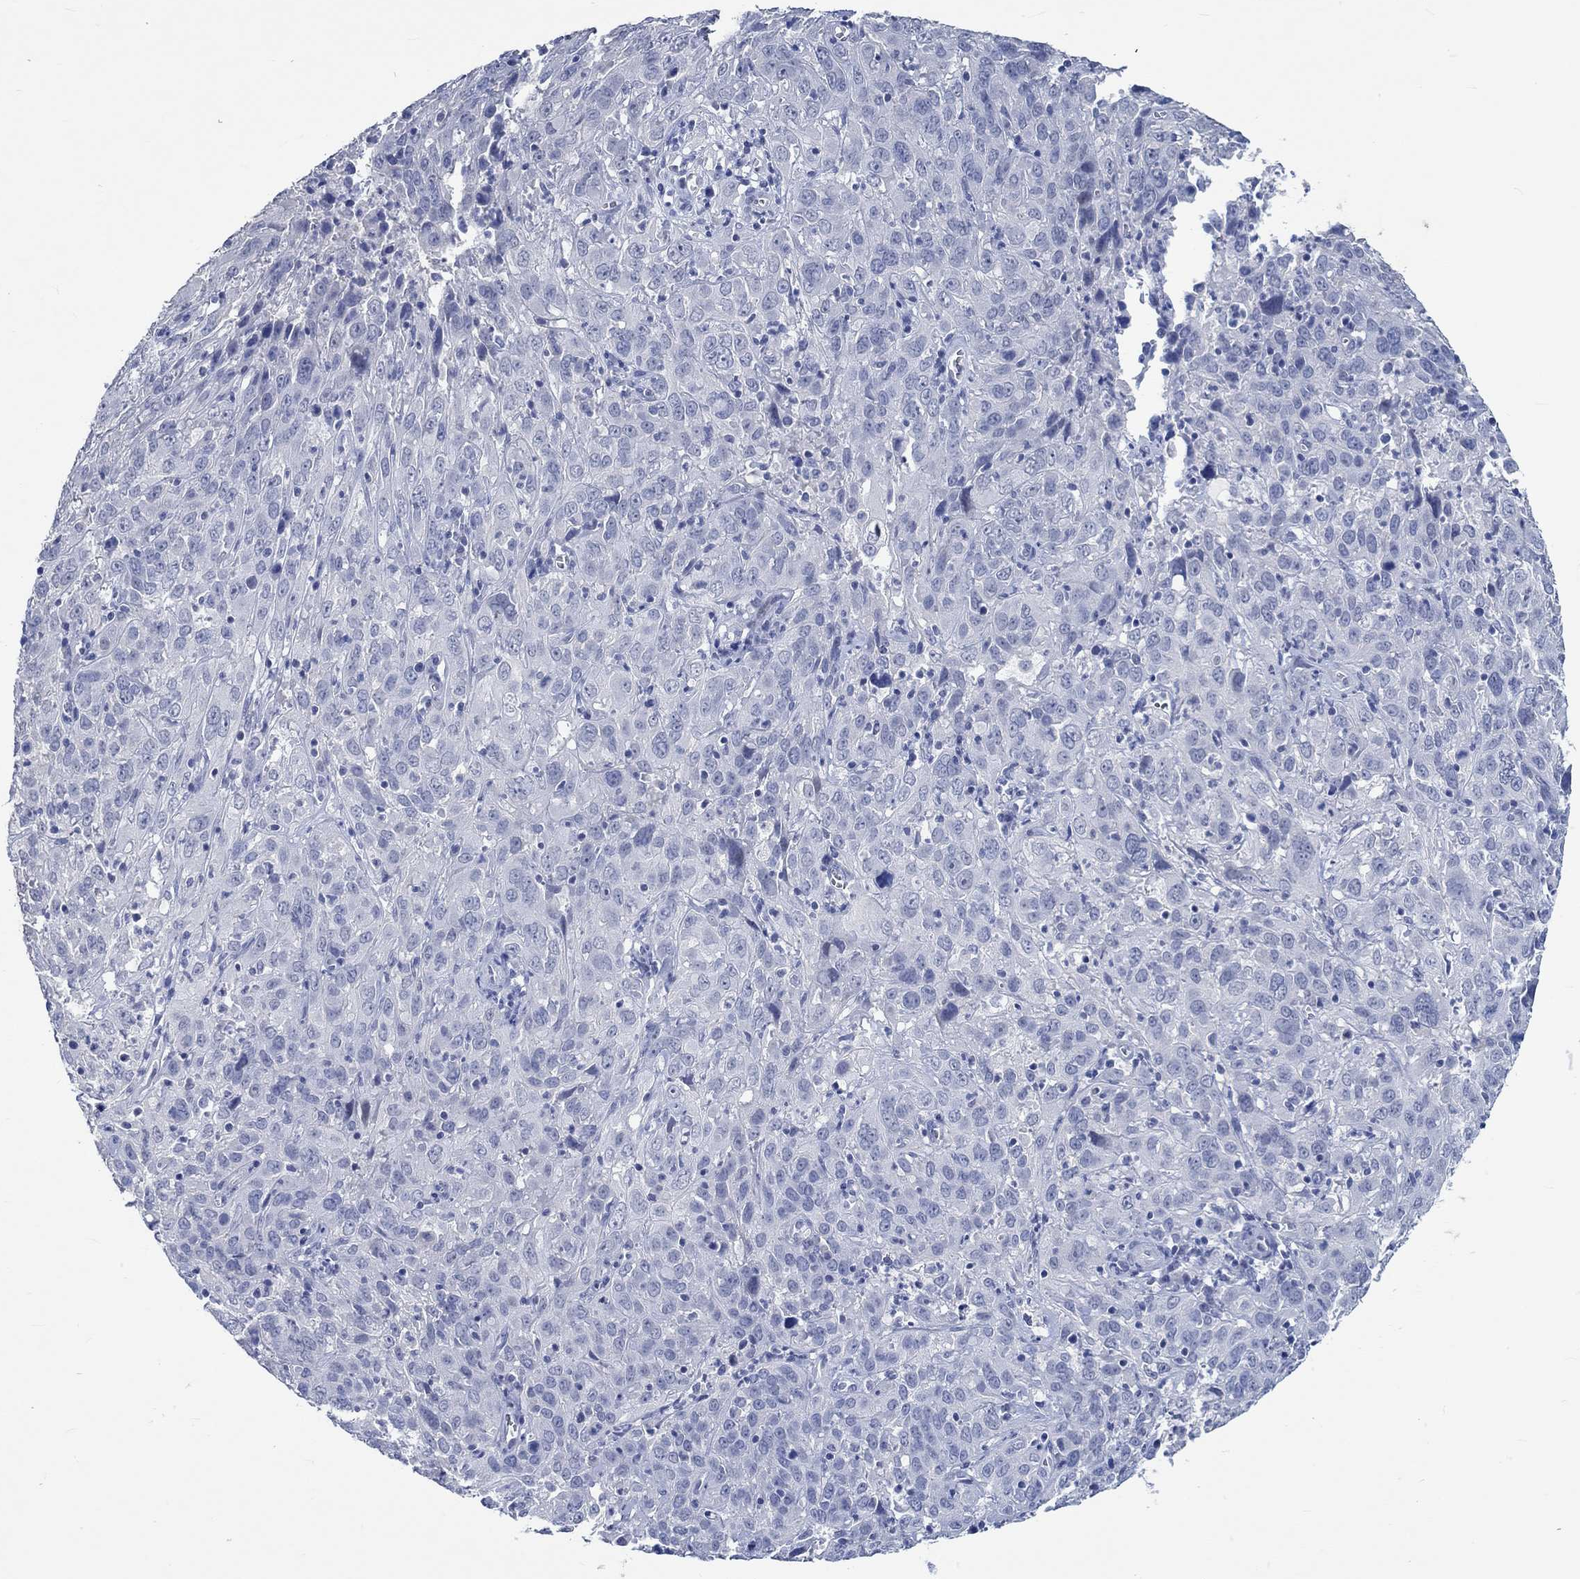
{"staining": {"intensity": "negative", "quantity": "none", "location": "none"}, "tissue": "cervical cancer", "cell_type": "Tumor cells", "image_type": "cancer", "snomed": [{"axis": "morphology", "description": "Squamous cell carcinoma, NOS"}, {"axis": "topography", "description": "Cervix"}], "caption": "DAB (3,3'-diaminobenzidine) immunohistochemical staining of cervical squamous cell carcinoma displays no significant staining in tumor cells.", "gene": "C4orf47", "patient": {"sex": "female", "age": 32}}